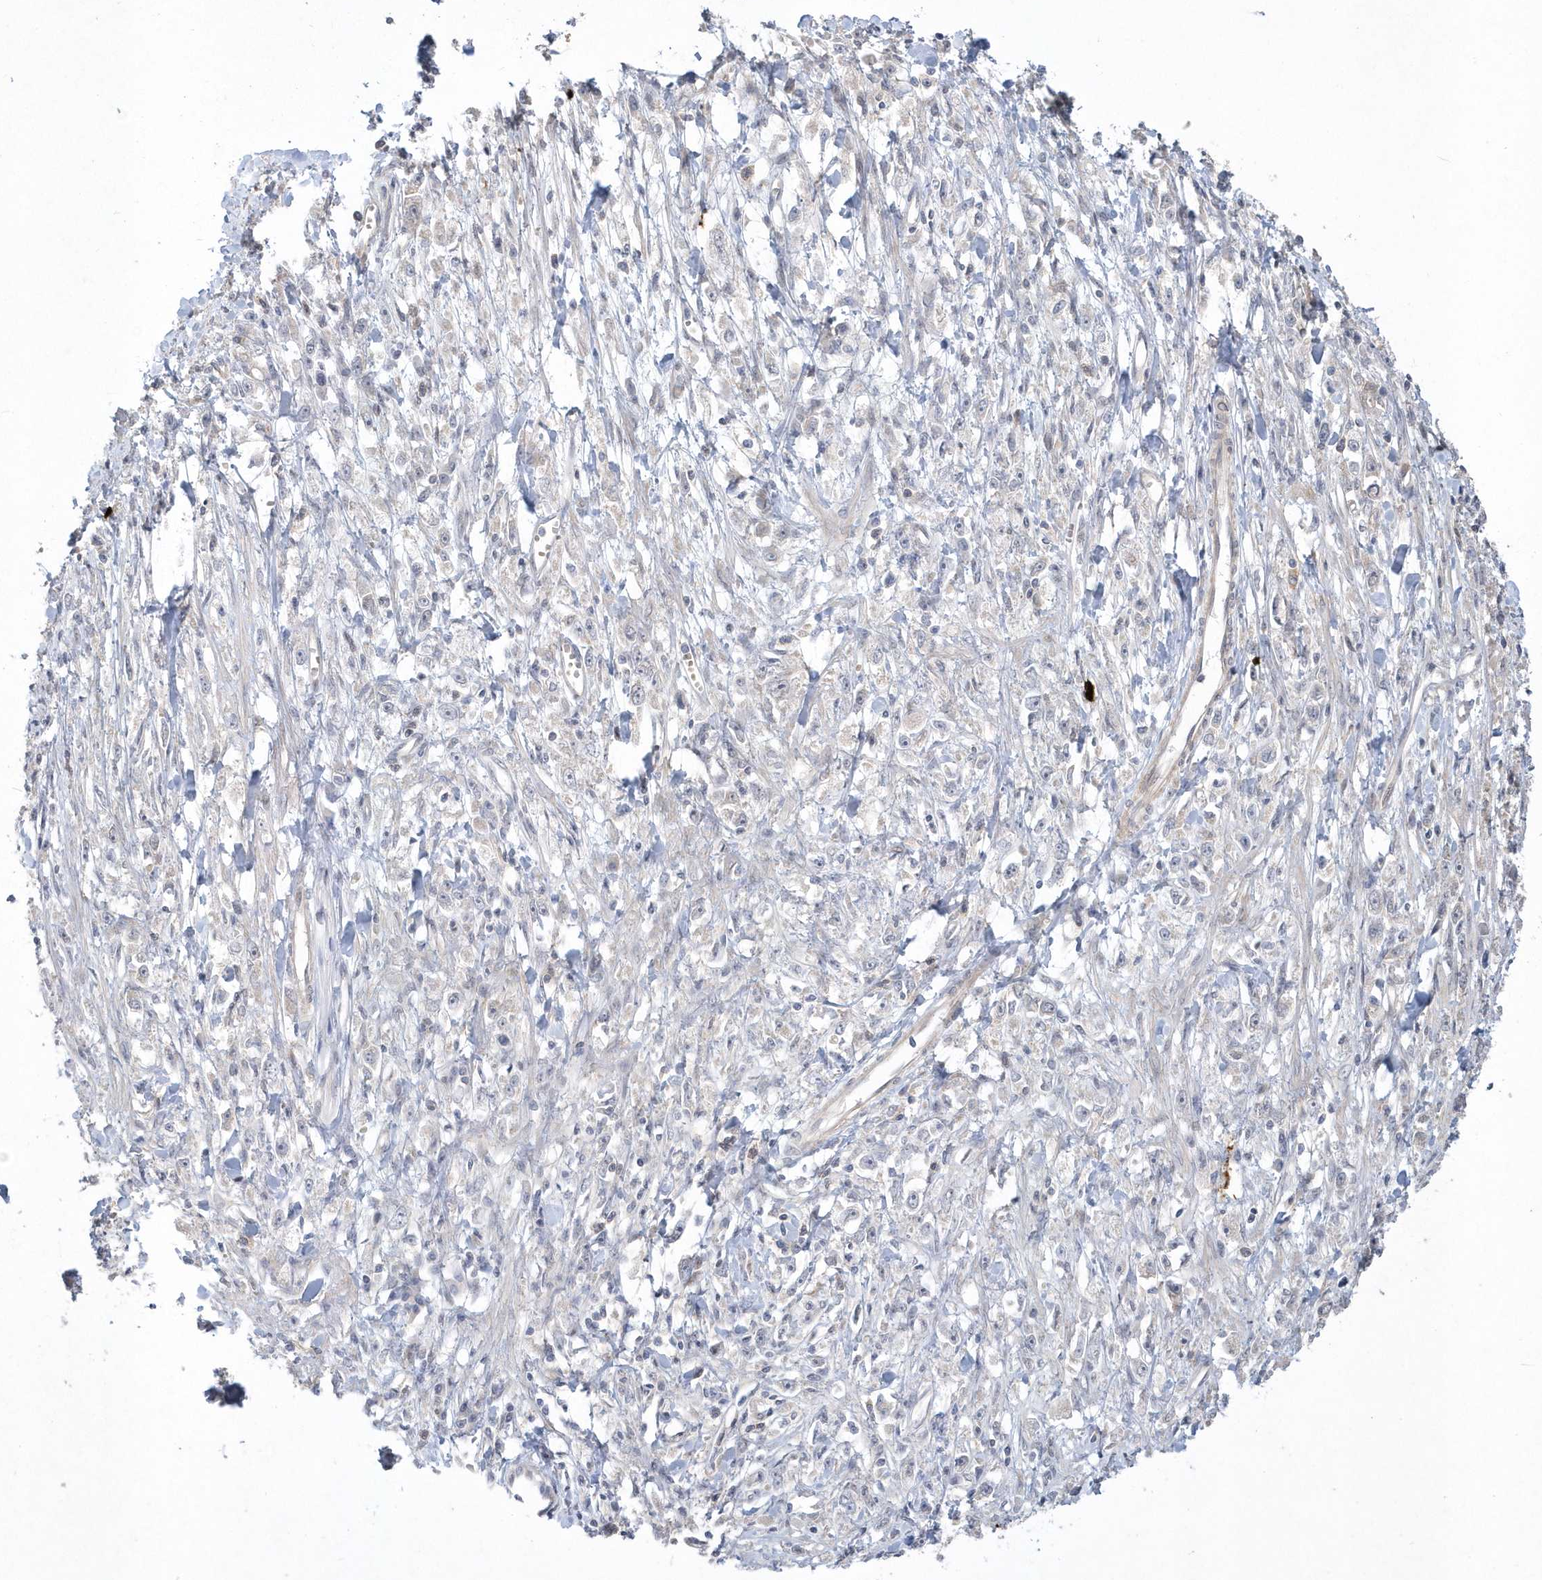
{"staining": {"intensity": "negative", "quantity": "none", "location": "none"}, "tissue": "stomach cancer", "cell_type": "Tumor cells", "image_type": "cancer", "snomed": [{"axis": "morphology", "description": "Adenocarcinoma, NOS"}, {"axis": "topography", "description": "Stomach"}], "caption": "IHC of stomach cancer (adenocarcinoma) exhibits no positivity in tumor cells.", "gene": "TSPEAR", "patient": {"sex": "female", "age": 59}}